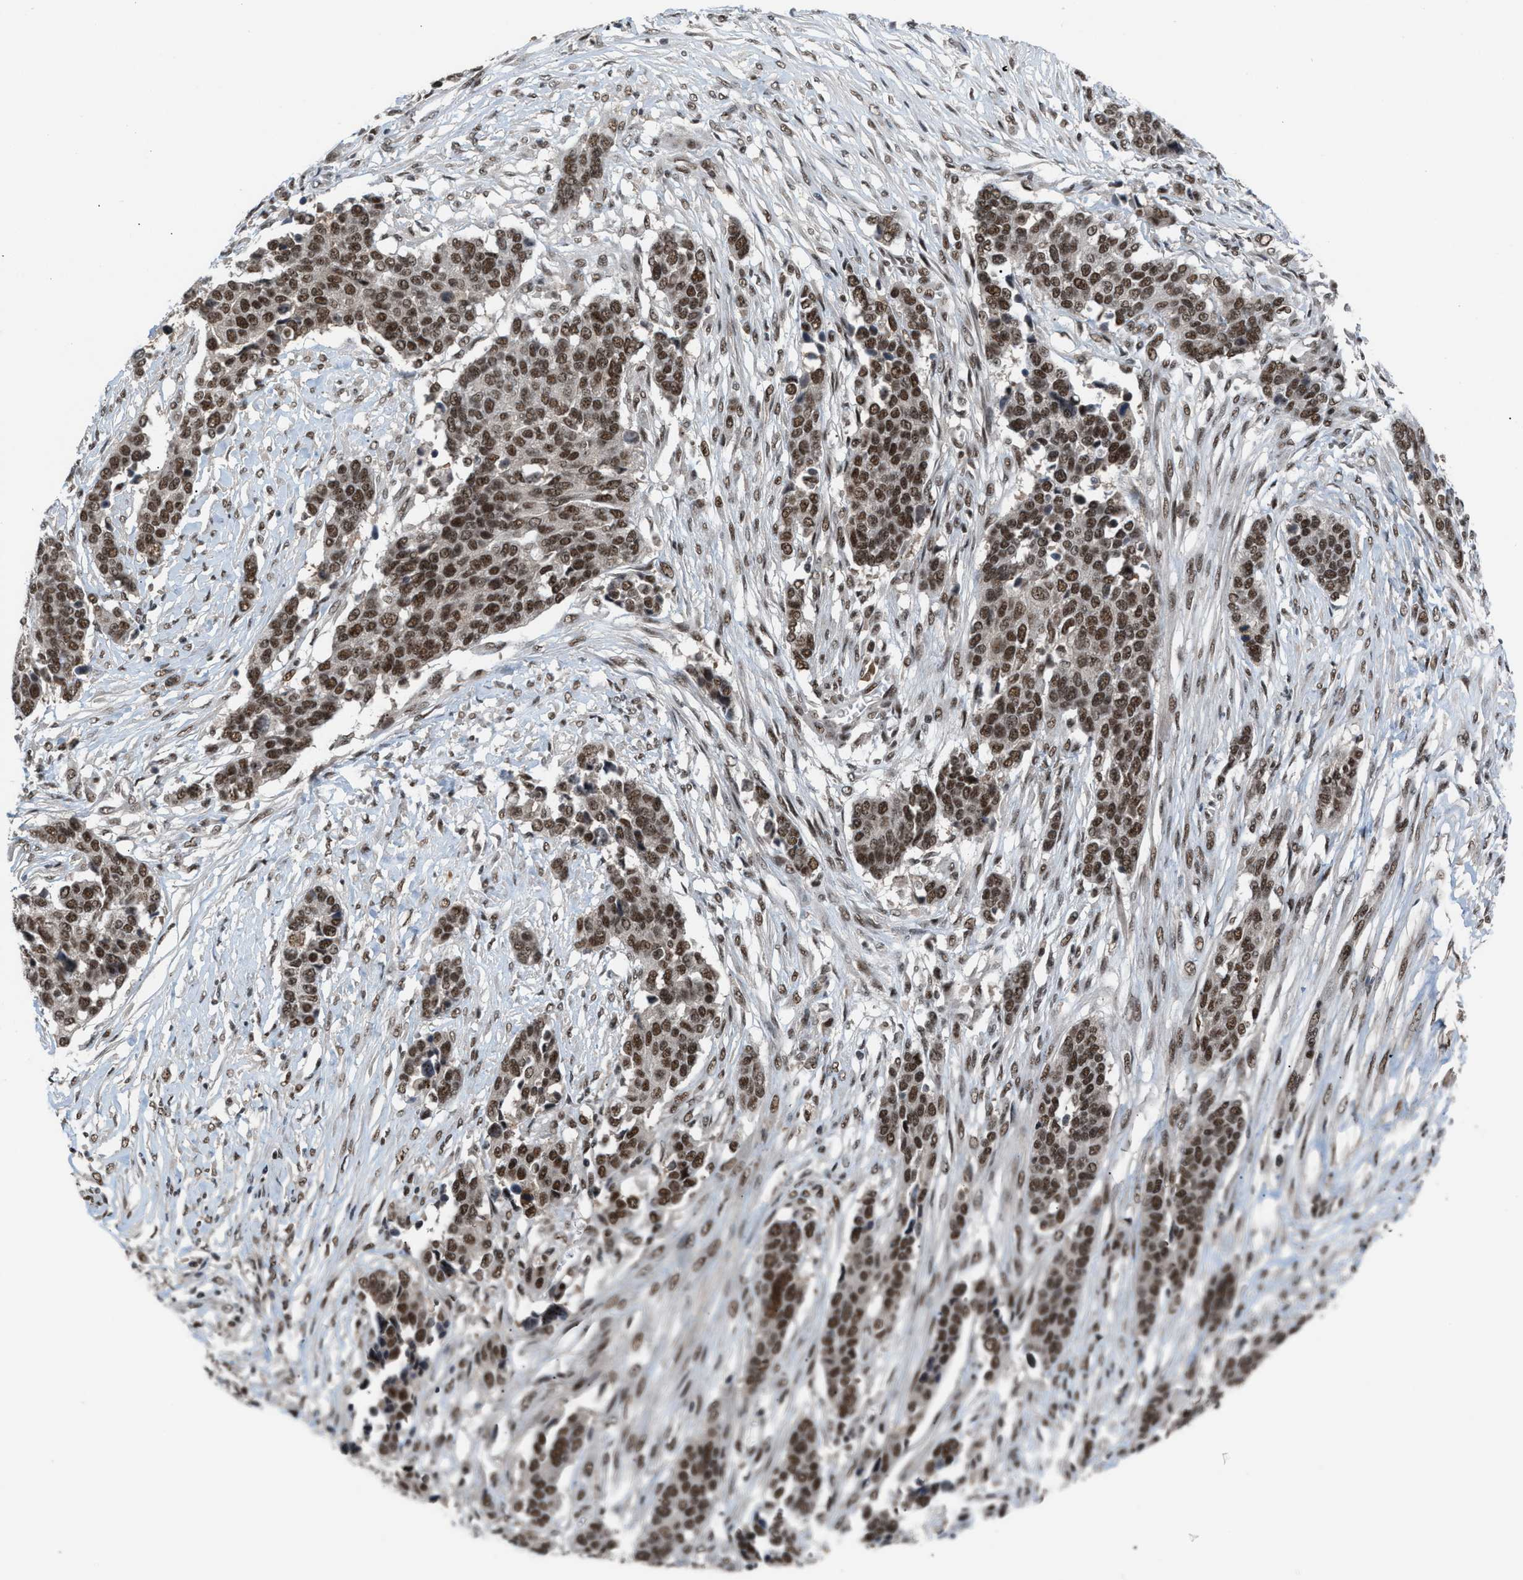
{"staining": {"intensity": "strong", "quantity": ">75%", "location": "nuclear"}, "tissue": "ovarian cancer", "cell_type": "Tumor cells", "image_type": "cancer", "snomed": [{"axis": "morphology", "description": "Cystadenocarcinoma, serous, NOS"}, {"axis": "topography", "description": "Ovary"}], "caption": "A high-resolution photomicrograph shows immunohistochemistry (IHC) staining of ovarian cancer, which reveals strong nuclear staining in about >75% of tumor cells. (DAB IHC with brightfield microscopy, high magnification).", "gene": "PRPF4", "patient": {"sex": "female", "age": 44}}